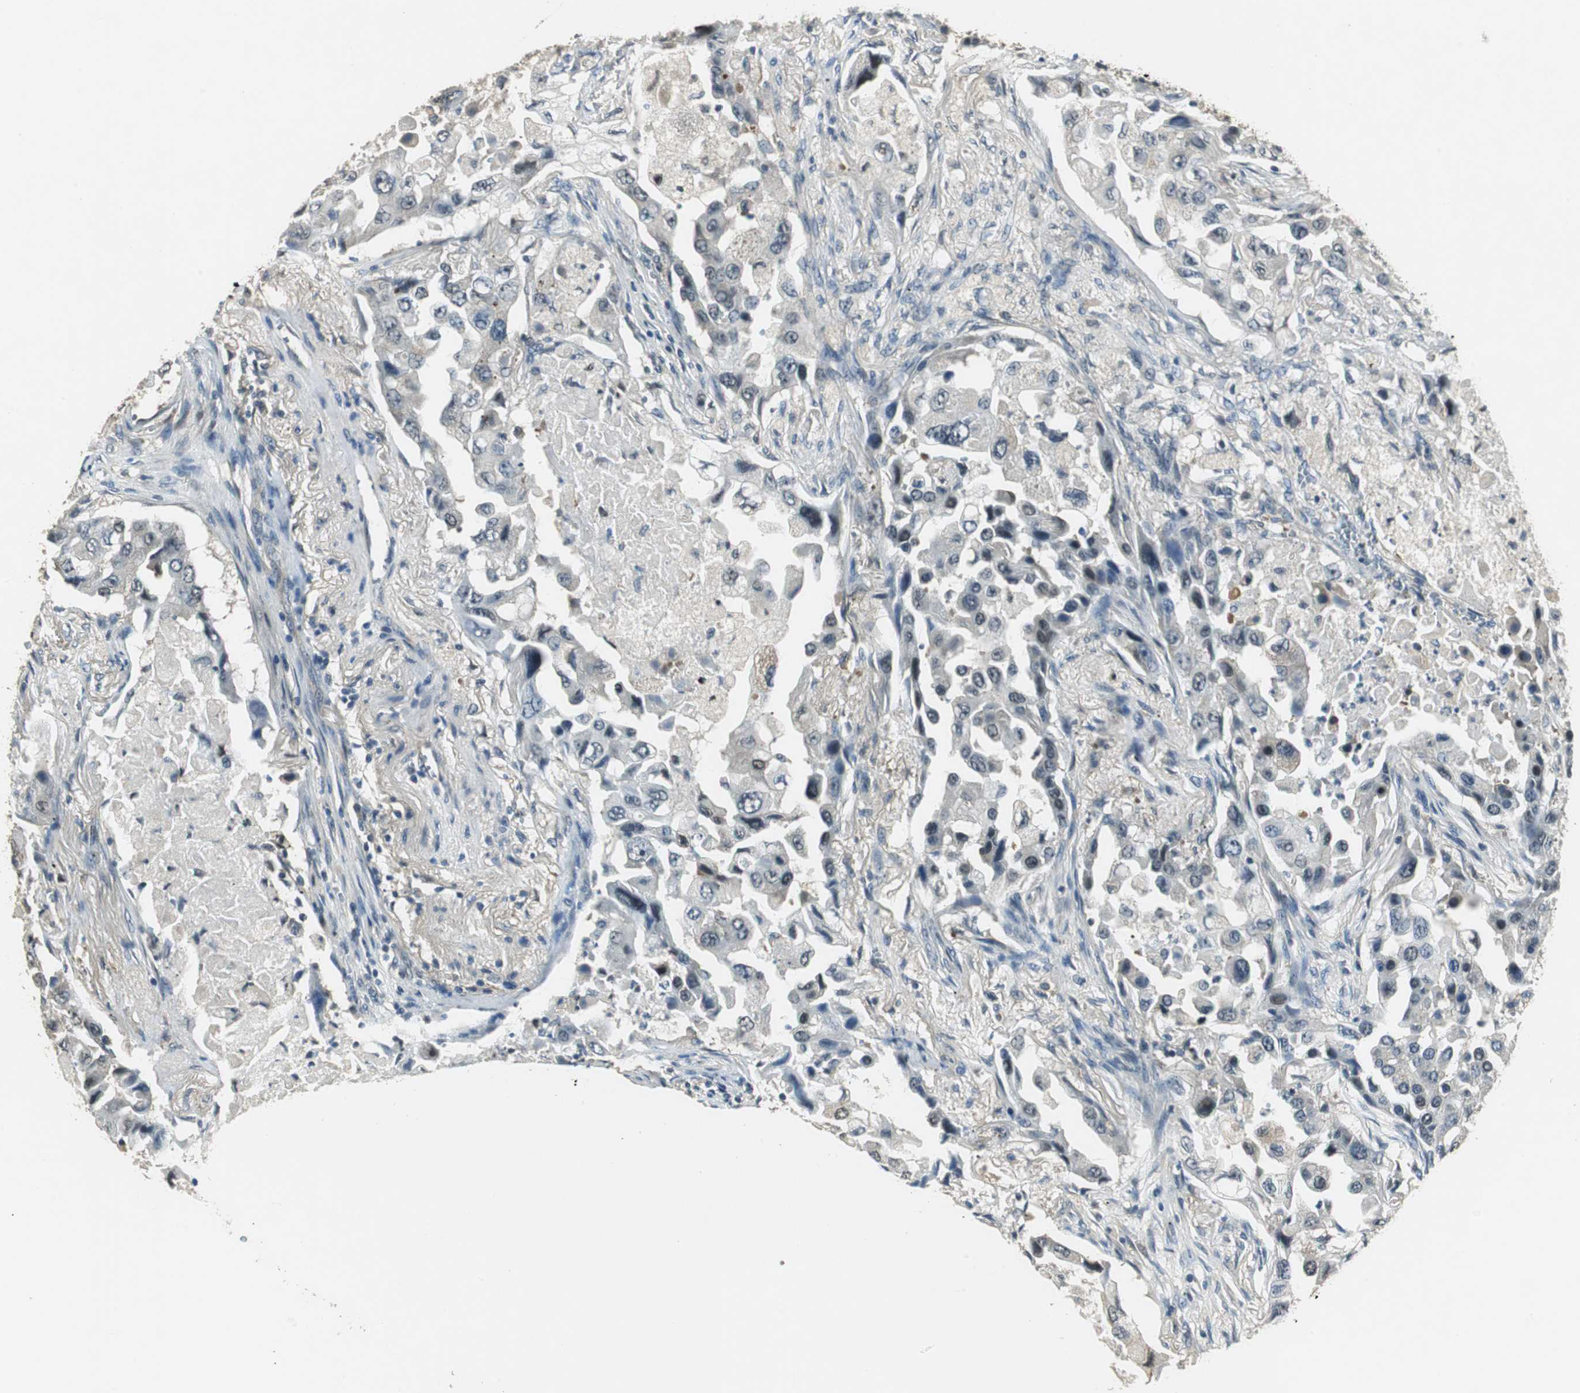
{"staining": {"intensity": "negative", "quantity": "none", "location": "none"}, "tissue": "lung cancer", "cell_type": "Tumor cells", "image_type": "cancer", "snomed": [{"axis": "morphology", "description": "Adenocarcinoma, NOS"}, {"axis": "topography", "description": "Lung"}], "caption": "This is an immunohistochemistry image of lung cancer (adenocarcinoma). There is no staining in tumor cells.", "gene": "PSMB4", "patient": {"sex": "female", "age": 65}}